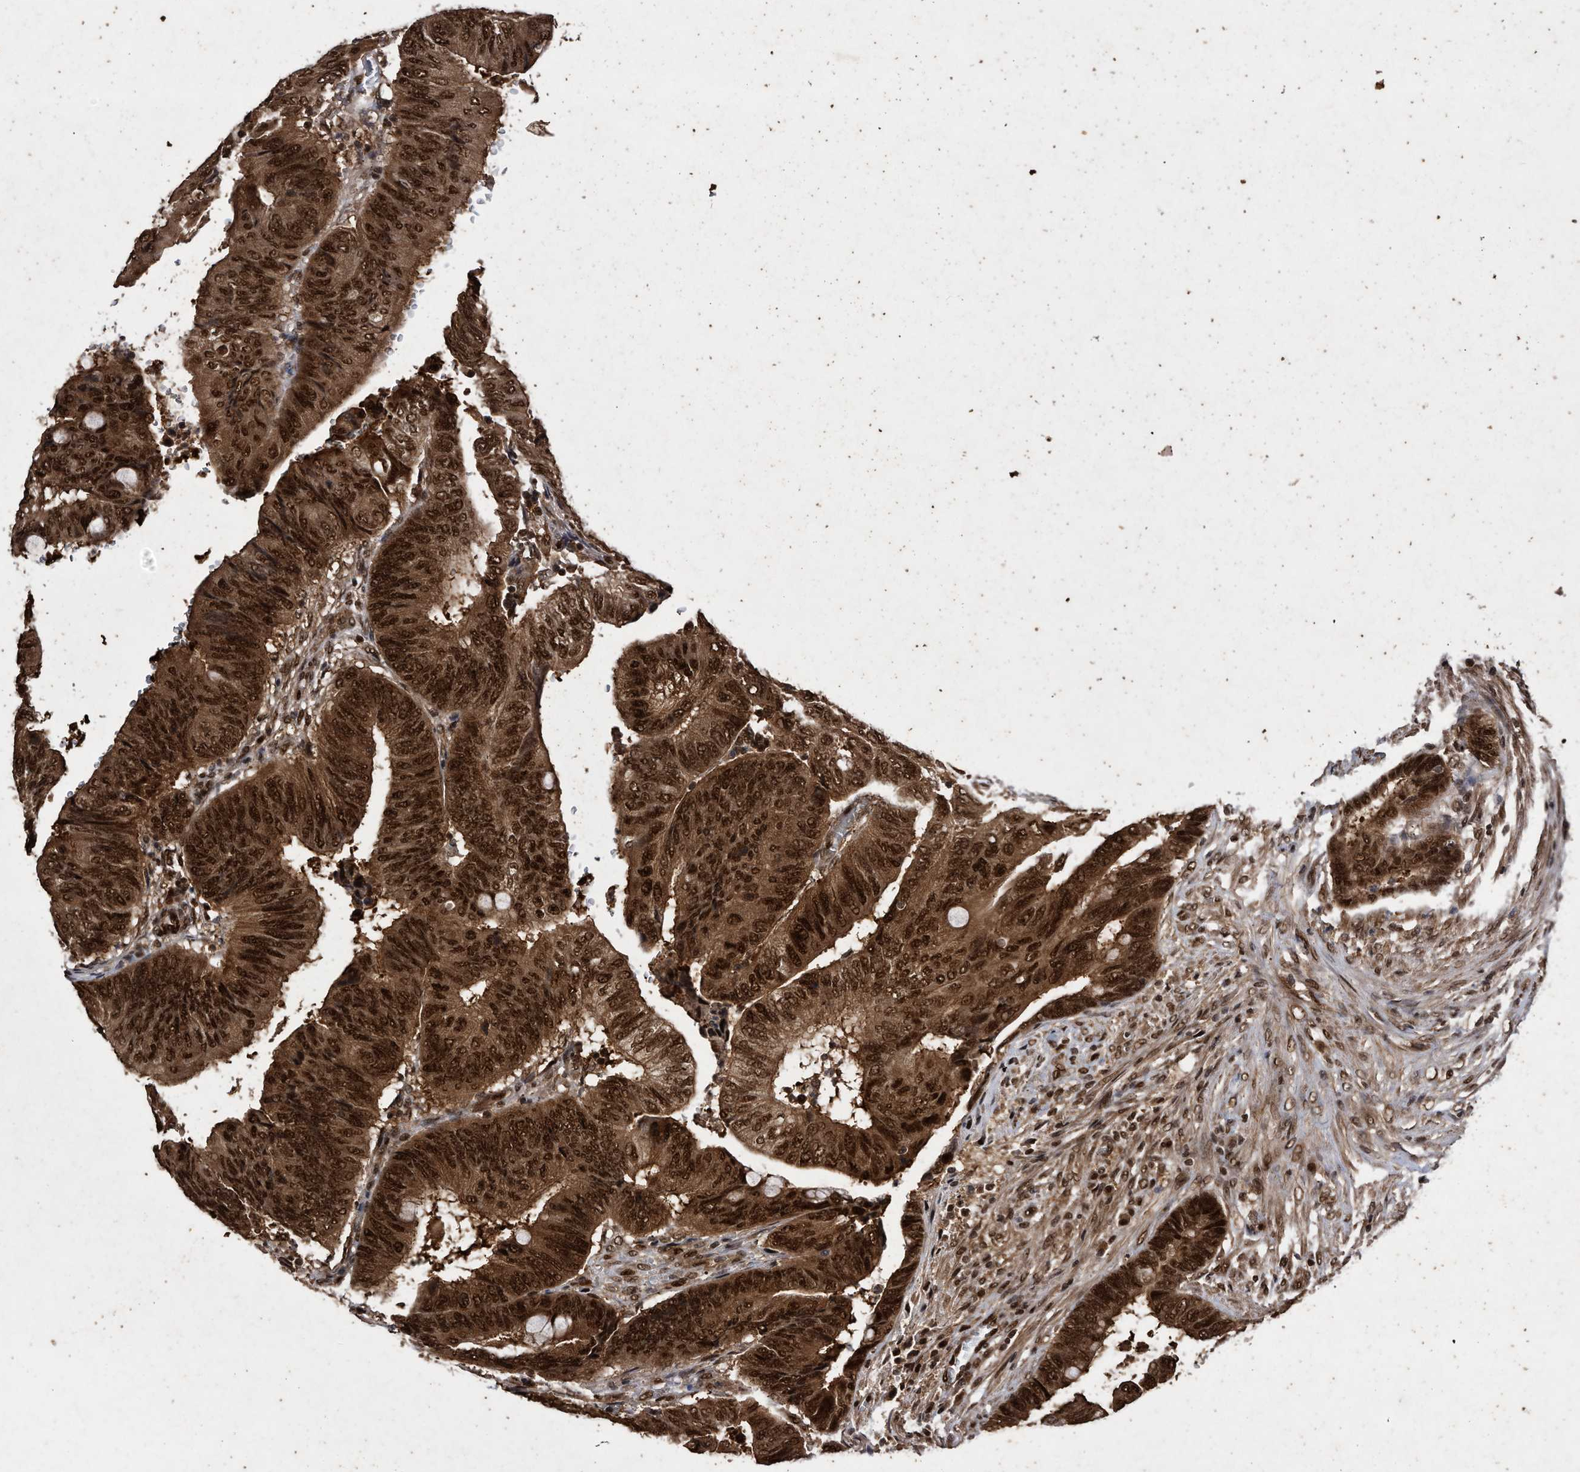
{"staining": {"intensity": "strong", "quantity": ">75%", "location": "cytoplasmic/membranous,nuclear"}, "tissue": "colorectal cancer", "cell_type": "Tumor cells", "image_type": "cancer", "snomed": [{"axis": "morphology", "description": "Normal tissue, NOS"}, {"axis": "morphology", "description": "Adenocarcinoma, NOS"}, {"axis": "topography", "description": "Rectum"}, {"axis": "topography", "description": "Peripheral nerve tissue"}], "caption": "Immunohistochemical staining of colorectal adenocarcinoma displays high levels of strong cytoplasmic/membranous and nuclear protein staining in approximately >75% of tumor cells.", "gene": "RAD23B", "patient": {"sex": "male", "age": 92}}